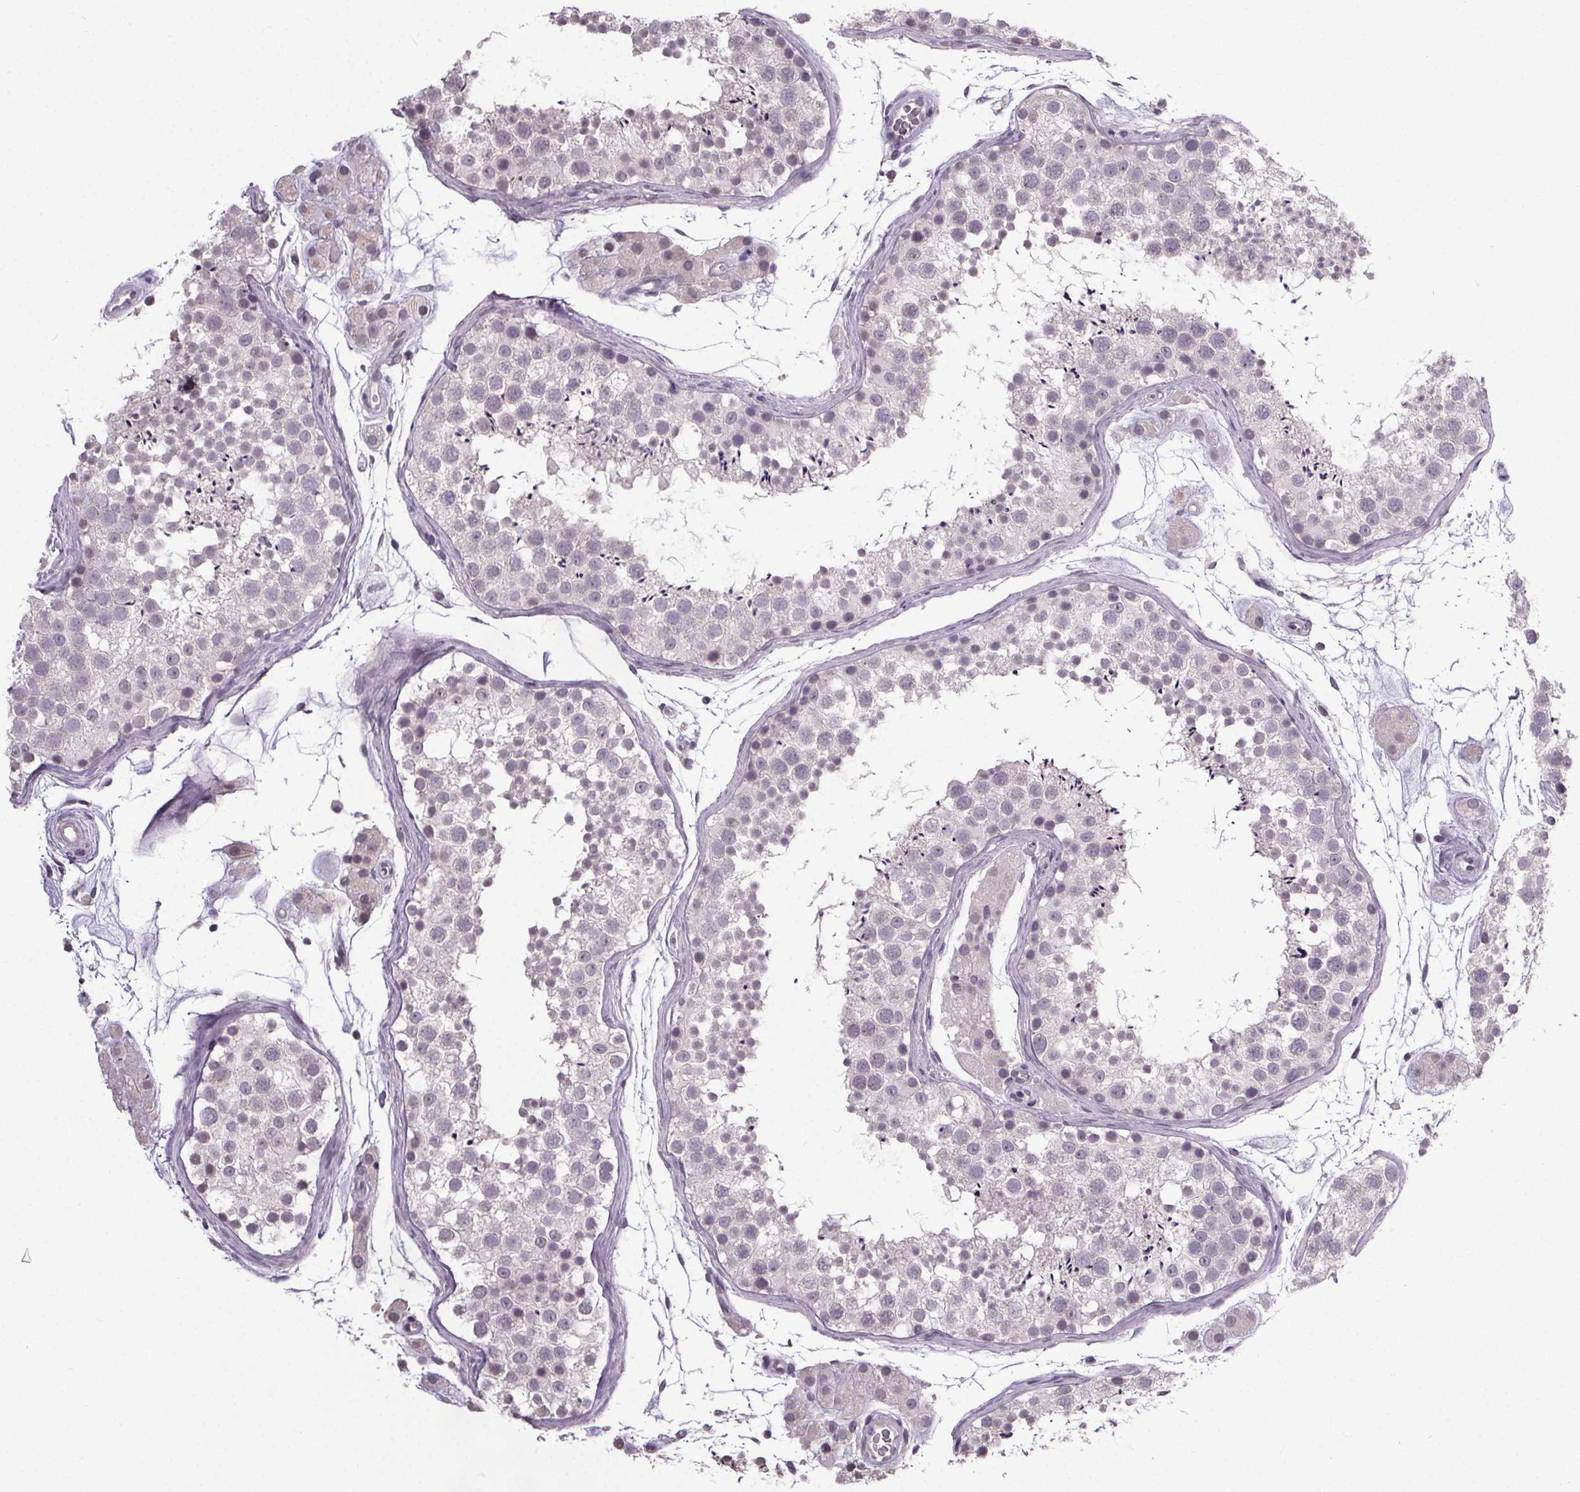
{"staining": {"intensity": "negative", "quantity": "none", "location": "none"}, "tissue": "testis", "cell_type": "Cells in seminiferous ducts", "image_type": "normal", "snomed": [{"axis": "morphology", "description": "Normal tissue, NOS"}, {"axis": "topography", "description": "Testis"}], "caption": "Immunohistochemistry of benign testis reveals no staining in cells in seminiferous ducts.", "gene": "NKX6", "patient": {"sex": "male", "age": 41}}